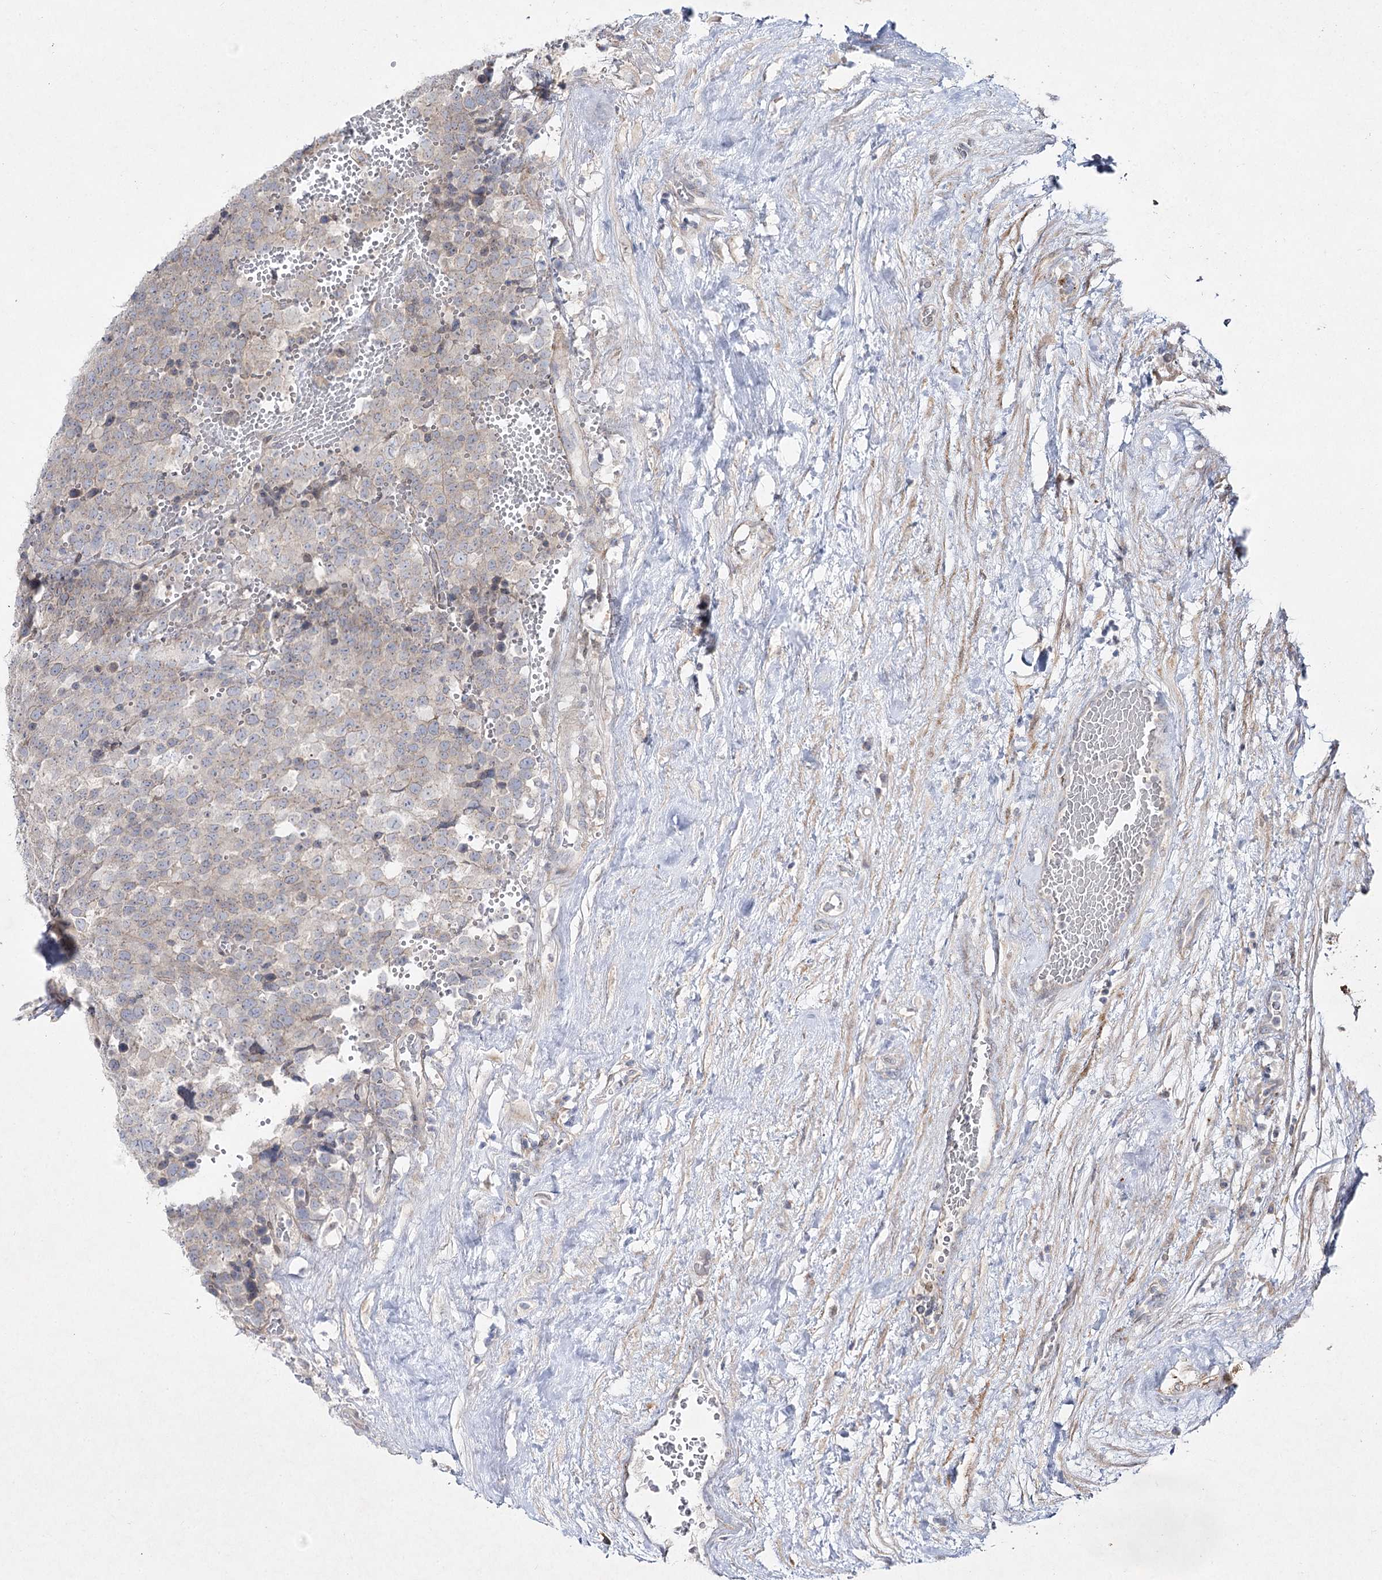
{"staining": {"intensity": "negative", "quantity": "none", "location": "none"}, "tissue": "testis cancer", "cell_type": "Tumor cells", "image_type": "cancer", "snomed": [{"axis": "morphology", "description": "Seminoma, NOS"}, {"axis": "topography", "description": "Testis"}], "caption": "Tumor cells show no significant staining in testis seminoma. (DAB (3,3'-diaminobenzidine) IHC, high magnification).", "gene": "SH3BP5L", "patient": {"sex": "male", "age": 71}}